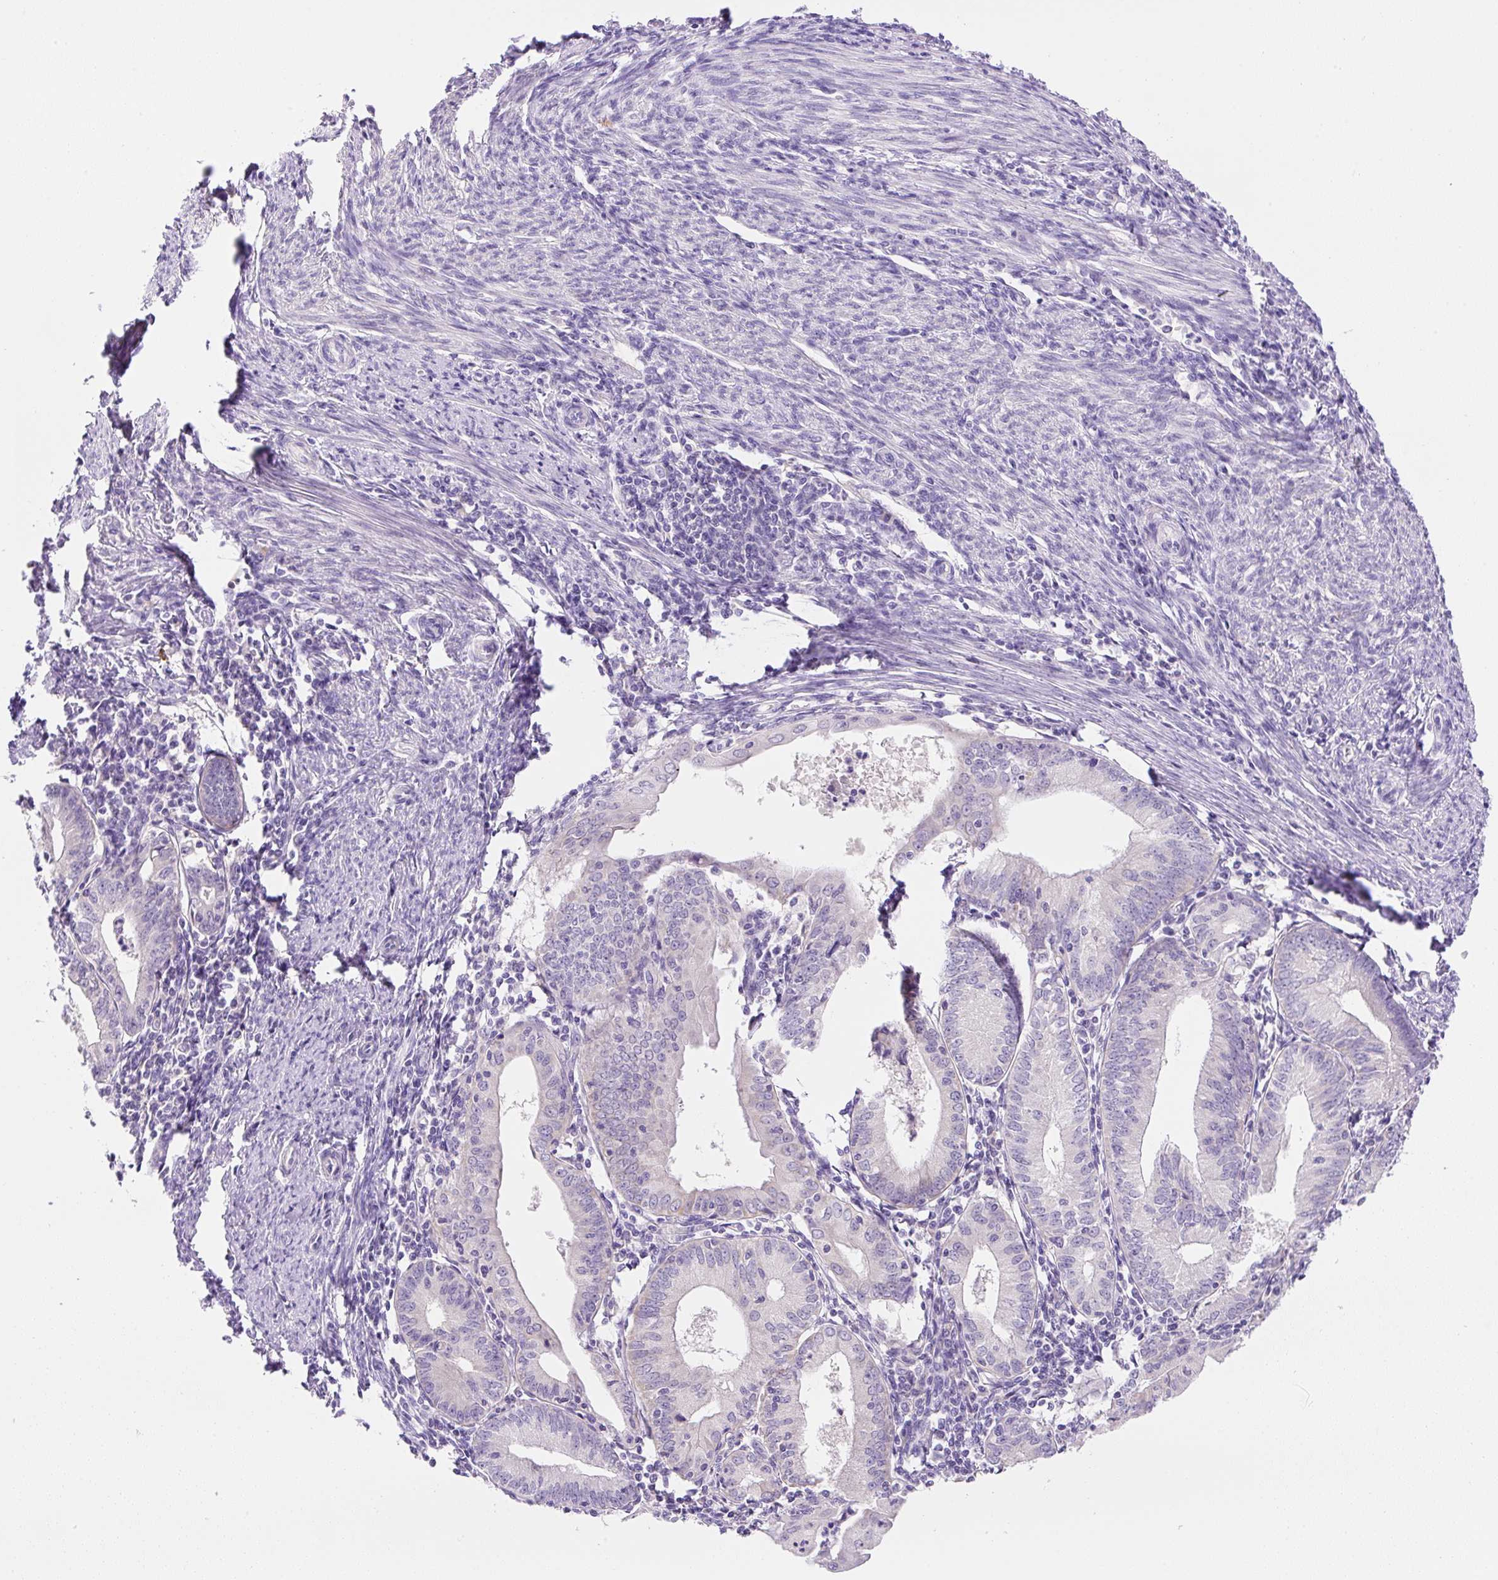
{"staining": {"intensity": "negative", "quantity": "none", "location": "none"}, "tissue": "endometrial cancer", "cell_type": "Tumor cells", "image_type": "cancer", "snomed": [{"axis": "morphology", "description": "Adenocarcinoma, NOS"}, {"axis": "topography", "description": "Endometrium"}], "caption": "Micrograph shows no significant protein staining in tumor cells of endometrial cancer. The staining was performed using DAB to visualize the protein expression in brown, while the nuclei were stained in blue with hematoxylin (Magnification: 20x).", "gene": "NDST3", "patient": {"sex": "female", "age": 60}}